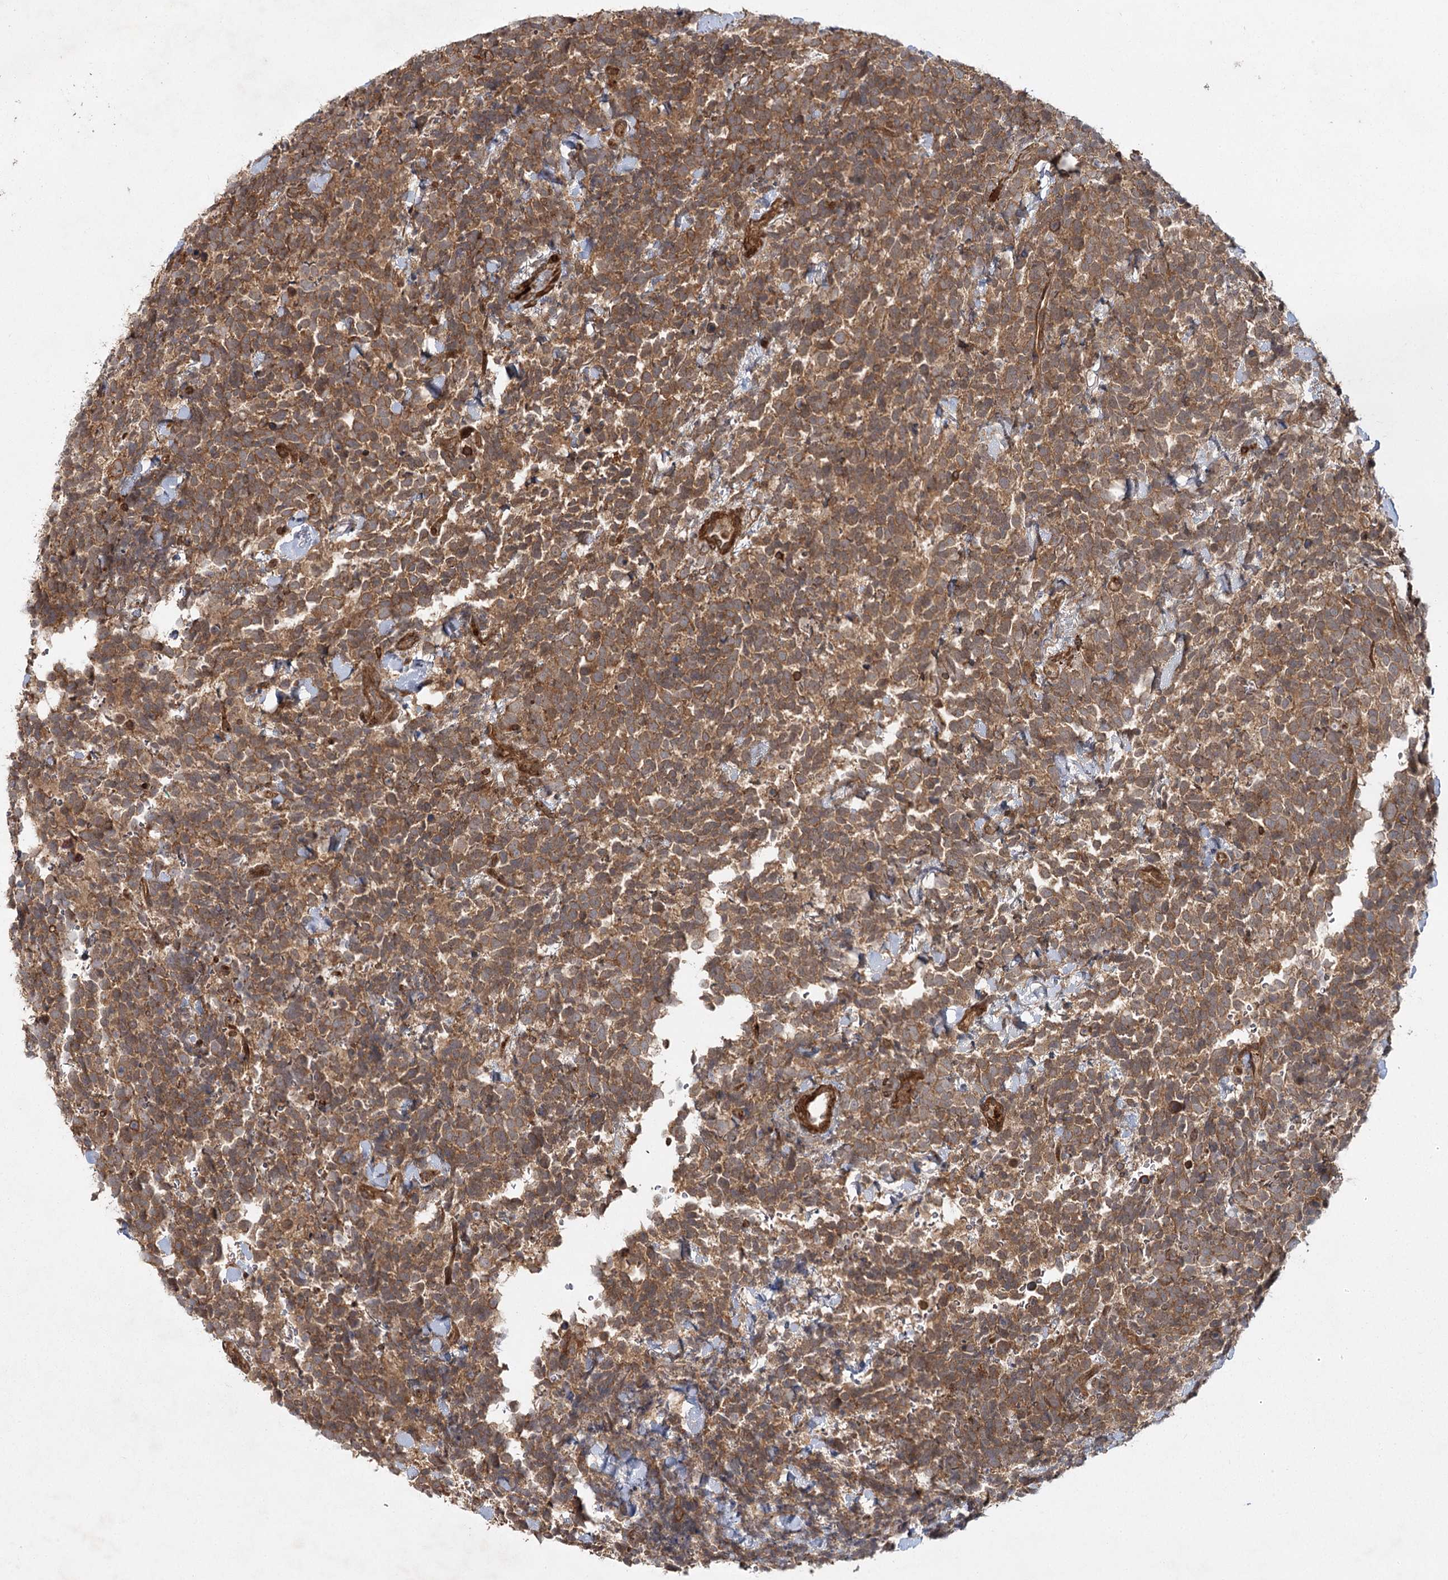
{"staining": {"intensity": "moderate", "quantity": ">75%", "location": "cytoplasmic/membranous"}, "tissue": "urothelial cancer", "cell_type": "Tumor cells", "image_type": "cancer", "snomed": [{"axis": "morphology", "description": "Urothelial carcinoma, High grade"}, {"axis": "topography", "description": "Urinary bladder"}], "caption": "A photomicrograph of high-grade urothelial carcinoma stained for a protein reveals moderate cytoplasmic/membranous brown staining in tumor cells.", "gene": "MDFIC", "patient": {"sex": "female", "age": 82}}